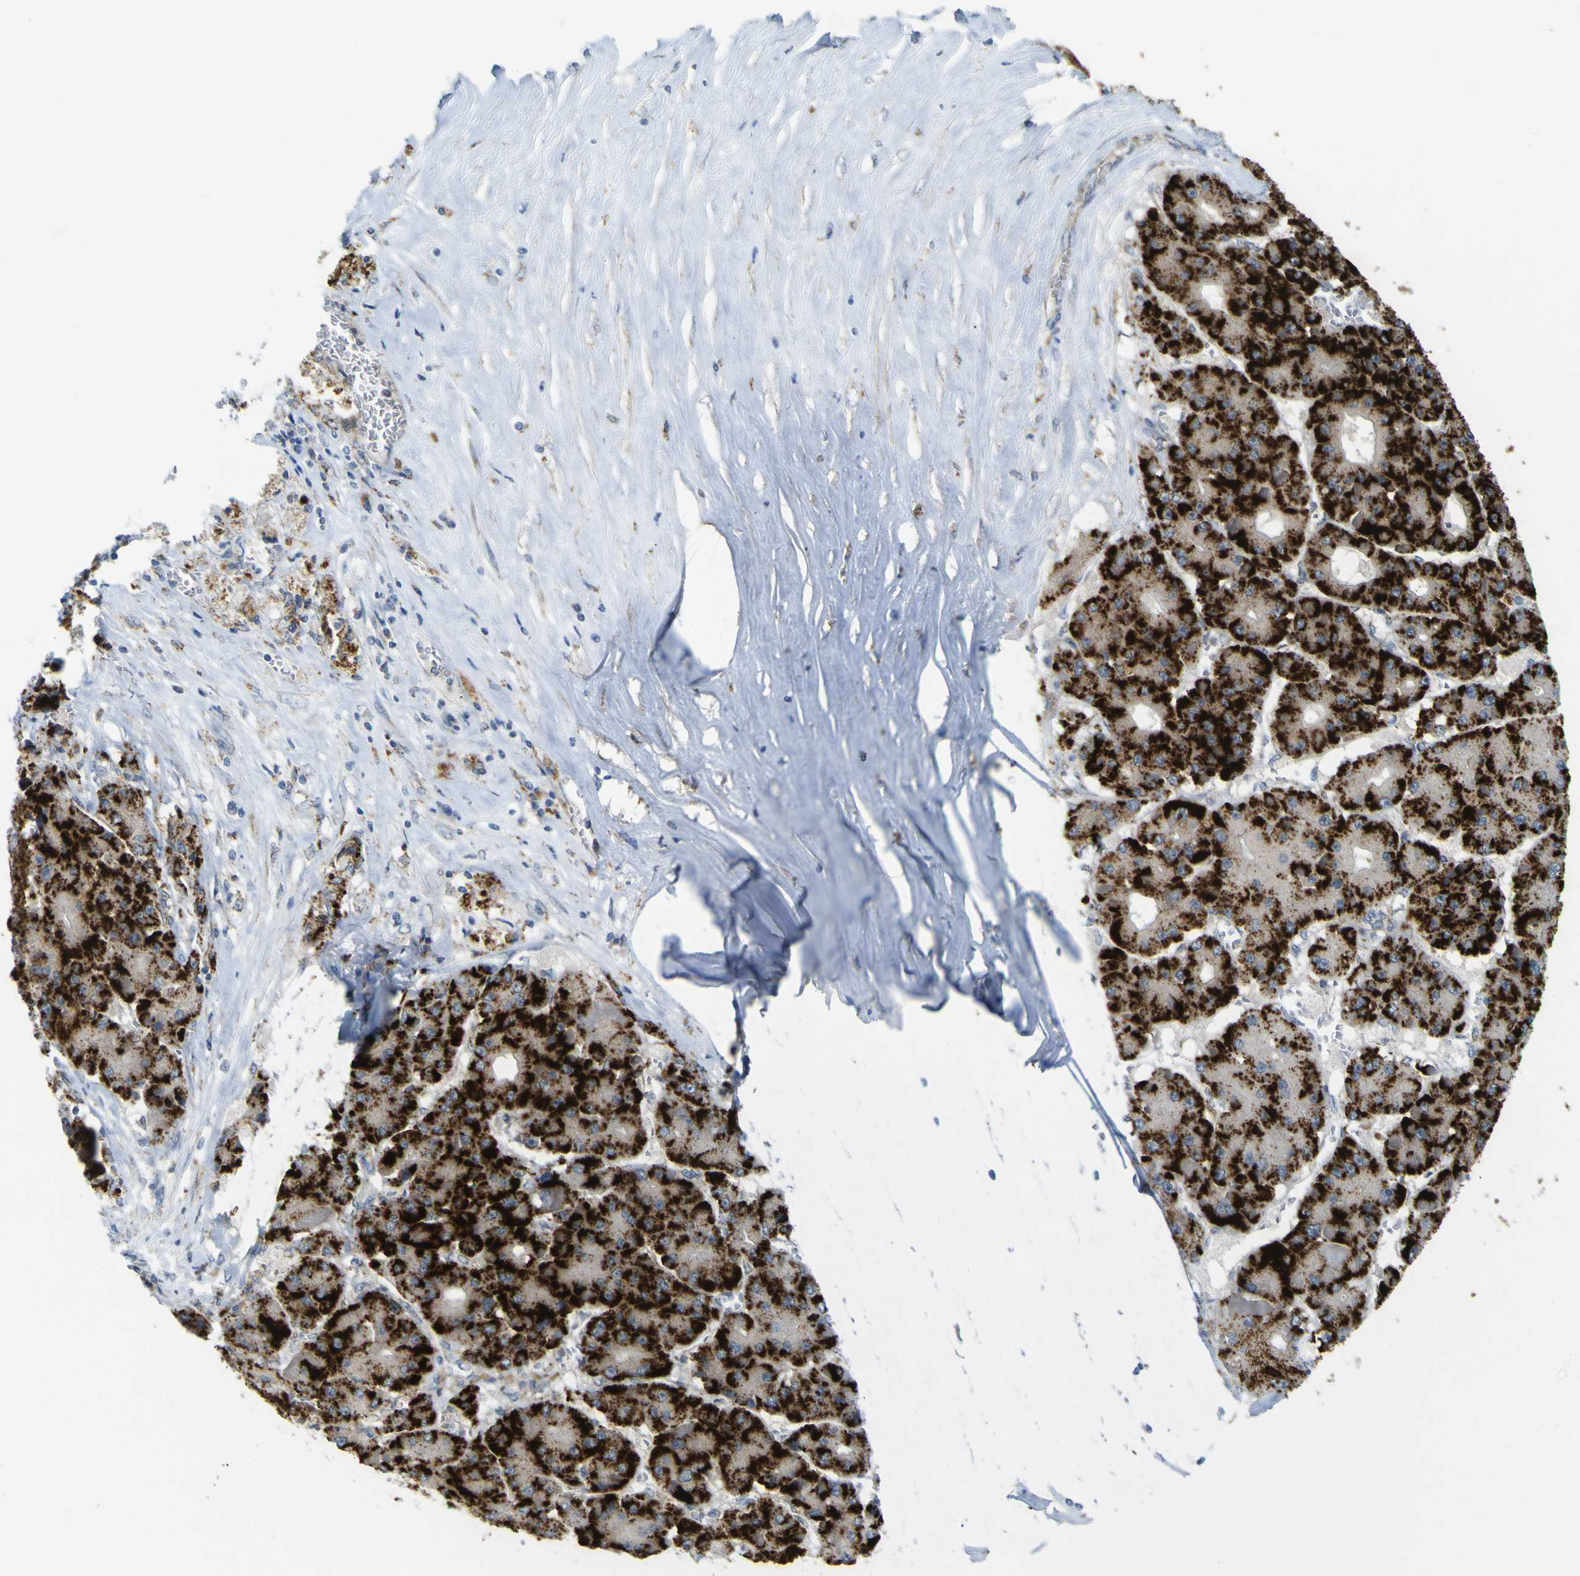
{"staining": {"intensity": "strong", "quantity": ">75%", "location": "cytoplasmic/membranous"}, "tissue": "liver cancer", "cell_type": "Tumor cells", "image_type": "cancer", "snomed": [{"axis": "morphology", "description": "Carcinoma, Hepatocellular, NOS"}, {"axis": "topography", "description": "Liver"}], "caption": "The immunohistochemical stain shows strong cytoplasmic/membranous positivity in tumor cells of liver cancer (hepatocellular carcinoma) tissue. (DAB IHC with brightfield microscopy, high magnification).", "gene": "ACBD5", "patient": {"sex": "female", "age": 73}}